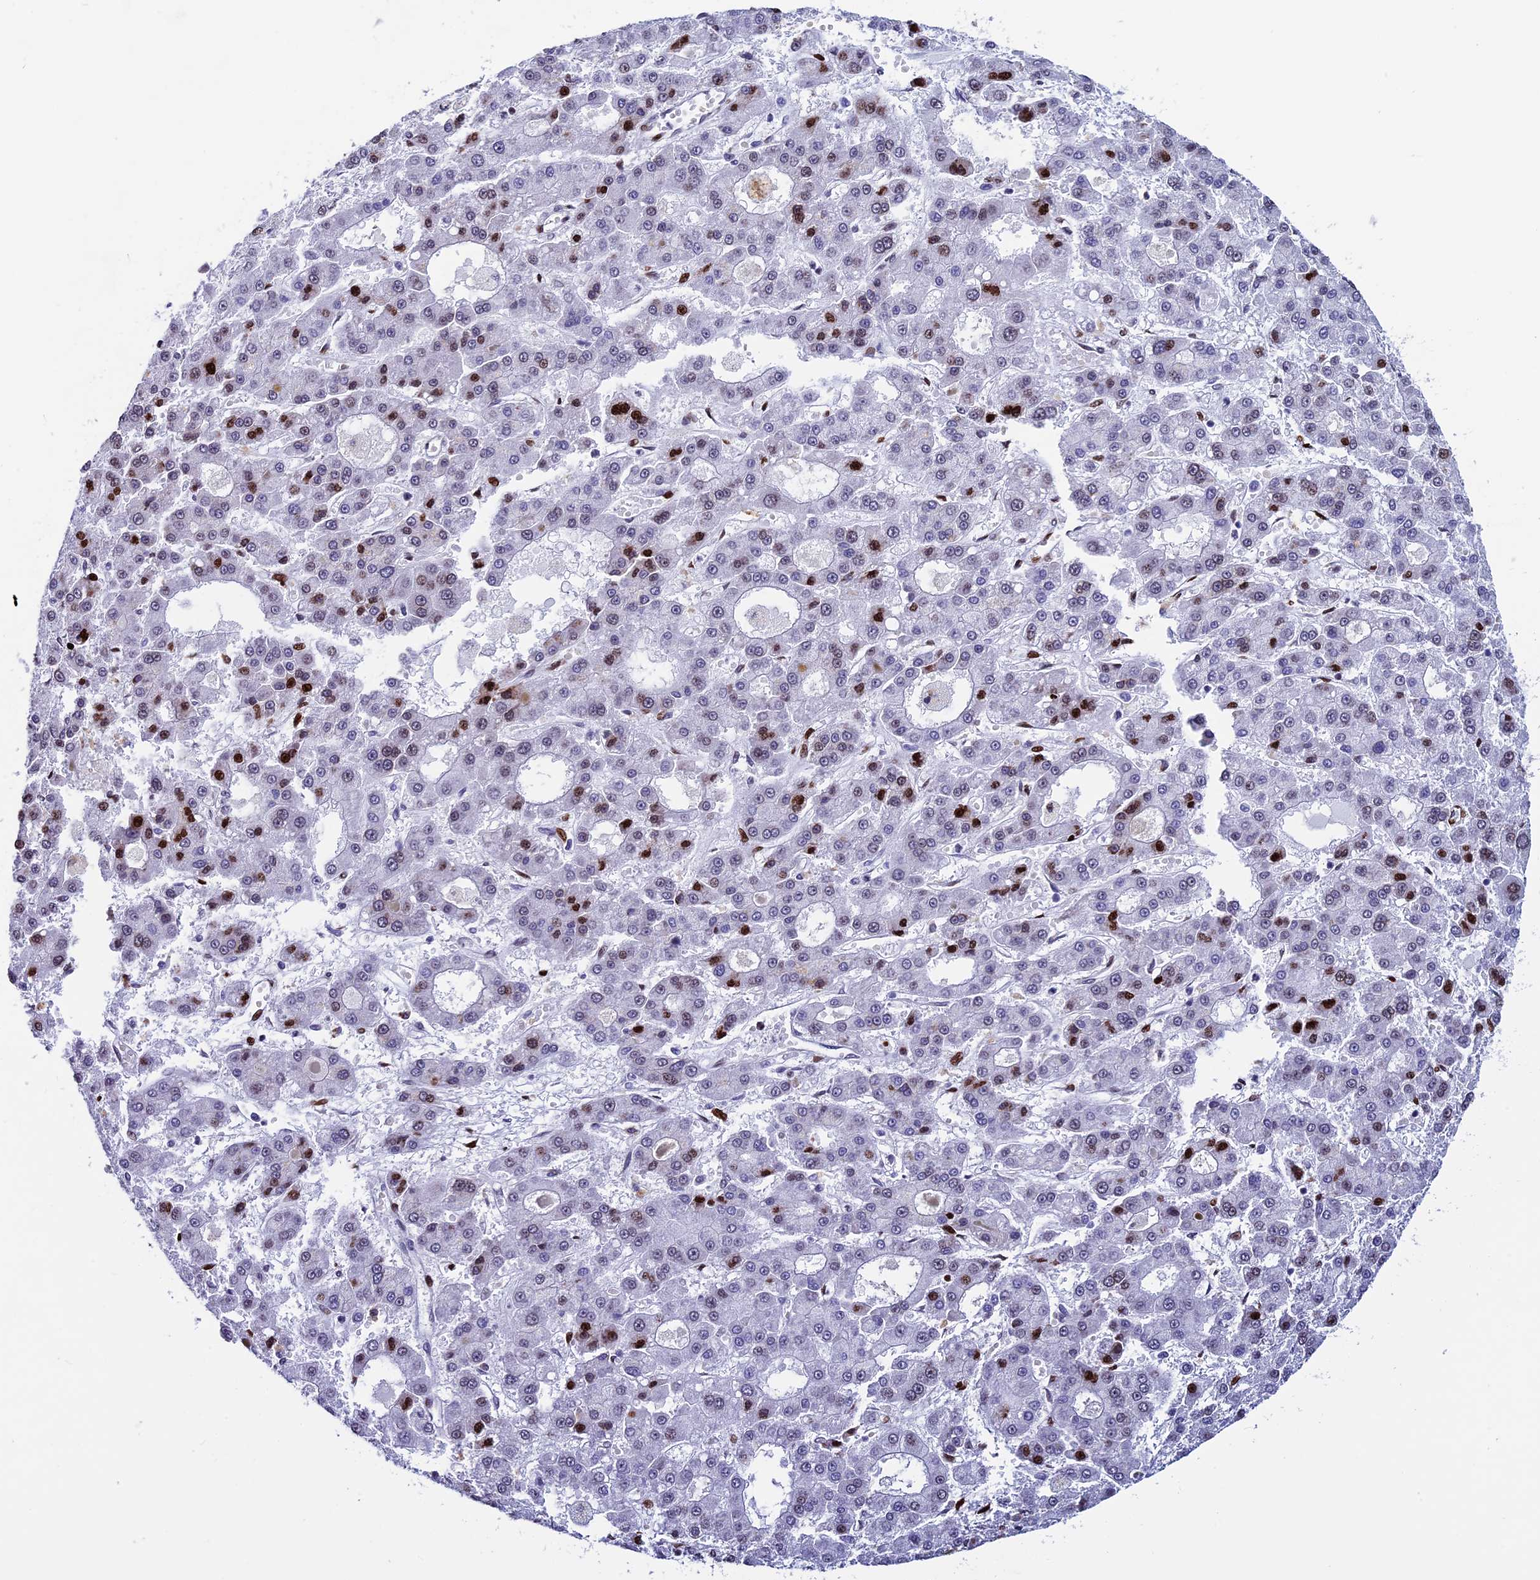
{"staining": {"intensity": "strong", "quantity": "<25%", "location": "nuclear"}, "tissue": "liver cancer", "cell_type": "Tumor cells", "image_type": "cancer", "snomed": [{"axis": "morphology", "description": "Carcinoma, Hepatocellular, NOS"}, {"axis": "topography", "description": "Liver"}], "caption": "Liver cancer (hepatocellular carcinoma) tissue demonstrates strong nuclear expression in approximately <25% of tumor cells", "gene": "BTBD3", "patient": {"sex": "male", "age": 70}}